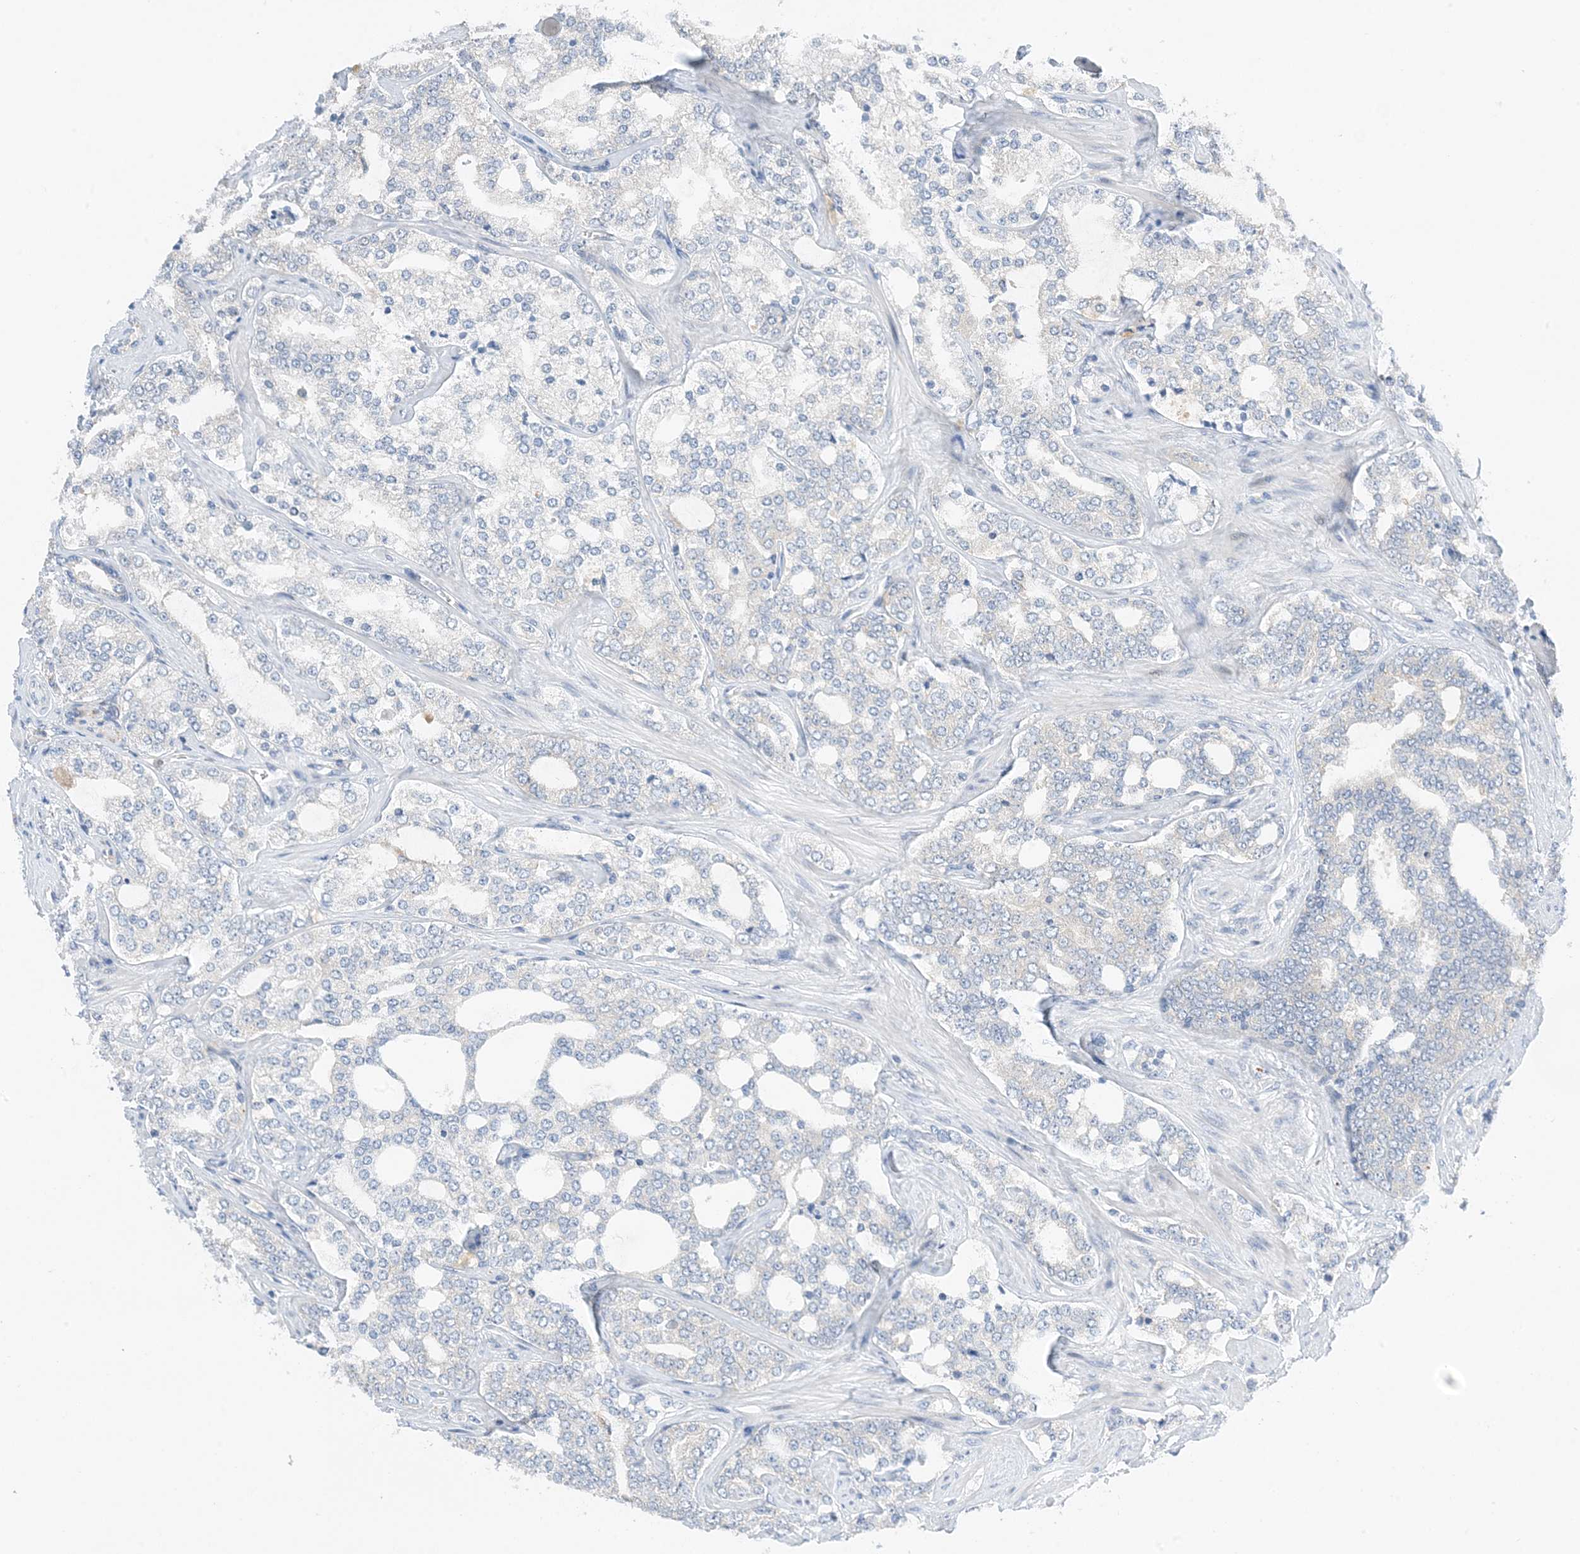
{"staining": {"intensity": "negative", "quantity": "none", "location": "none"}, "tissue": "prostate cancer", "cell_type": "Tumor cells", "image_type": "cancer", "snomed": [{"axis": "morphology", "description": "Adenocarcinoma, High grade"}, {"axis": "topography", "description": "Prostate"}], "caption": "DAB (3,3'-diaminobenzidine) immunohistochemical staining of high-grade adenocarcinoma (prostate) shows no significant positivity in tumor cells.", "gene": "KIFBP", "patient": {"sex": "male", "age": 64}}